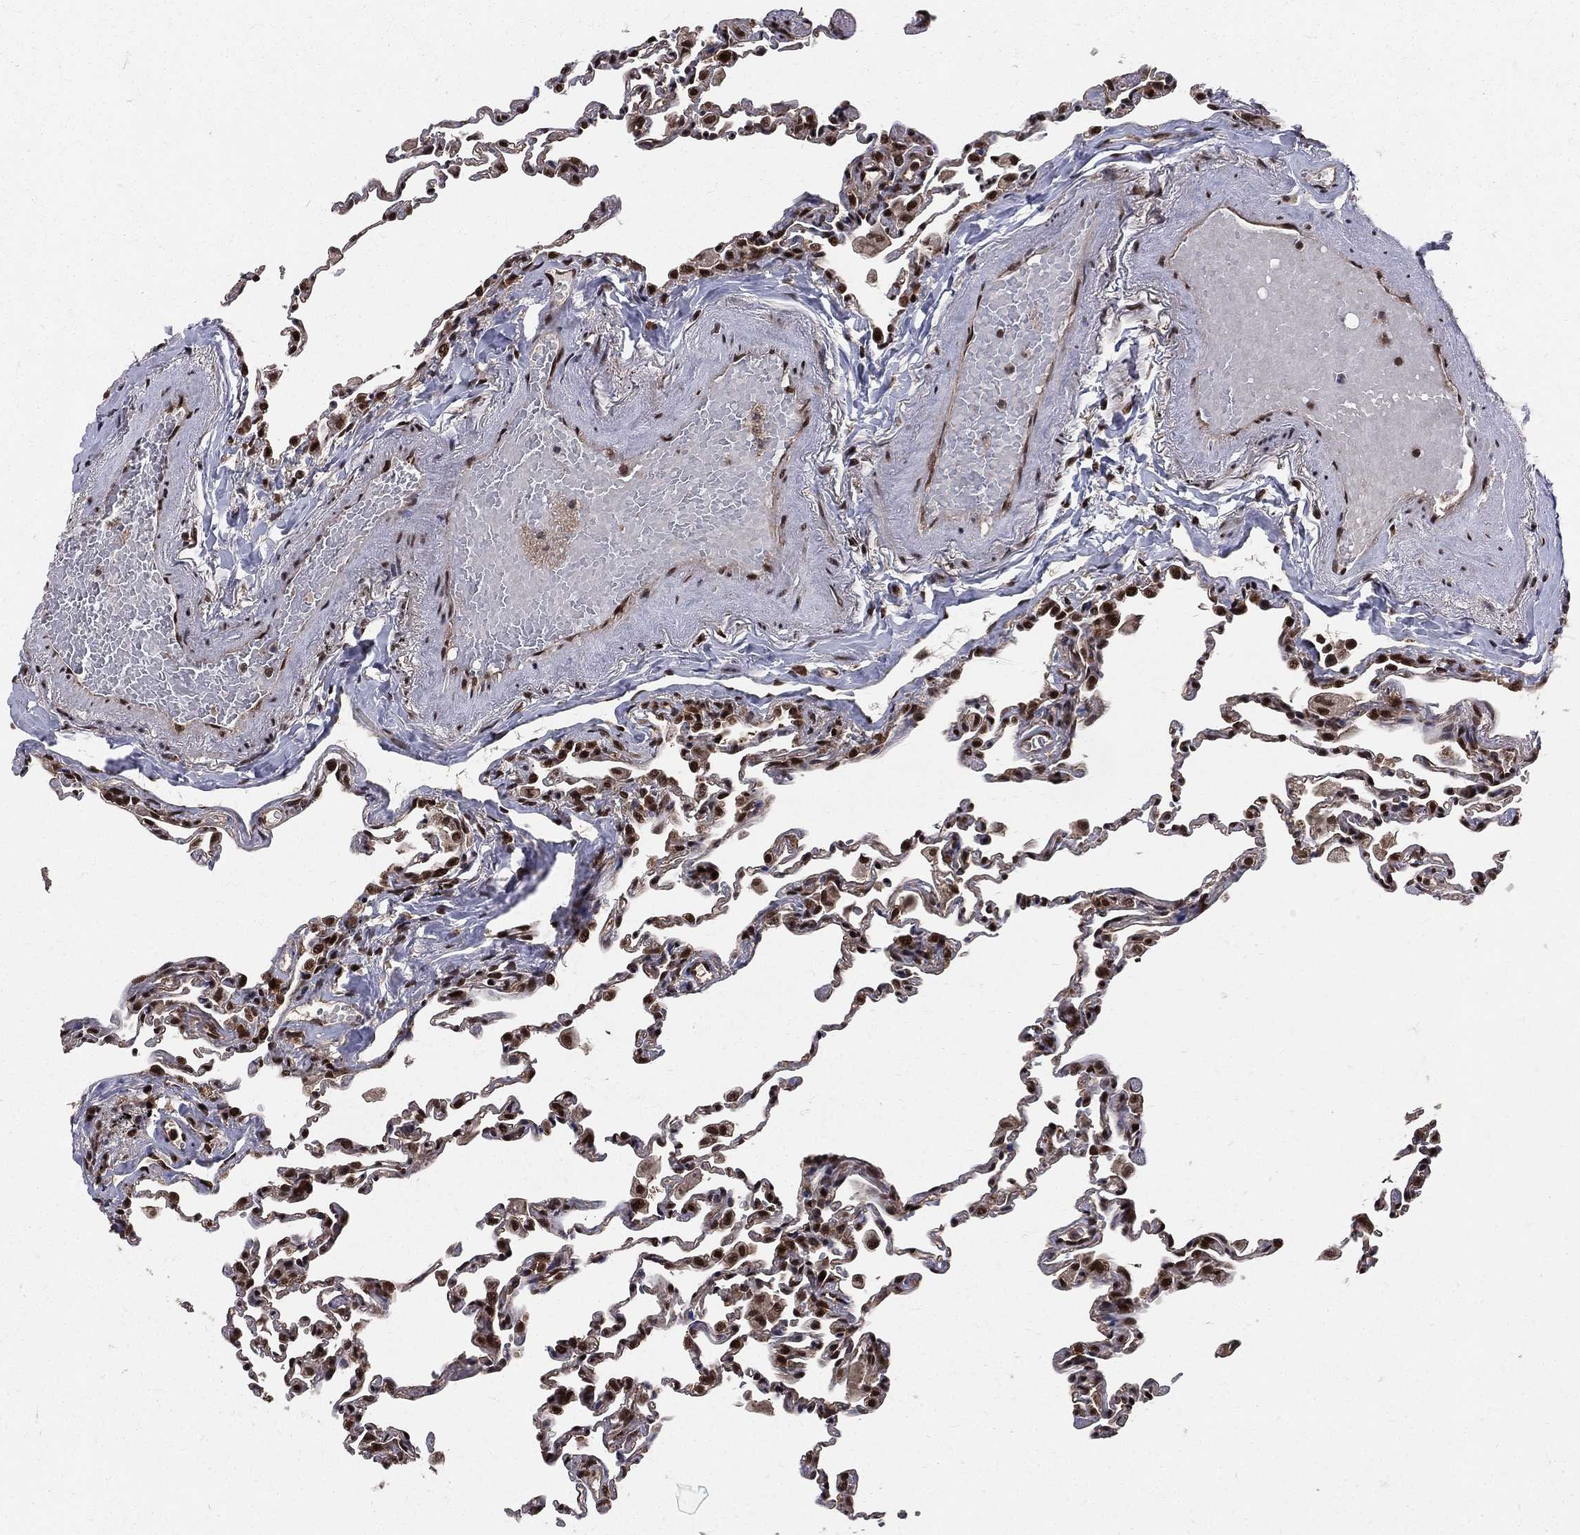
{"staining": {"intensity": "strong", "quantity": ">75%", "location": "nuclear"}, "tissue": "lung", "cell_type": "Alveolar cells", "image_type": "normal", "snomed": [{"axis": "morphology", "description": "Normal tissue, NOS"}, {"axis": "topography", "description": "Lung"}], "caption": "IHC (DAB (3,3'-diaminobenzidine)) staining of benign human lung displays strong nuclear protein staining in approximately >75% of alveolar cells.", "gene": "COPS4", "patient": {"sex": "female", "age": 57}}